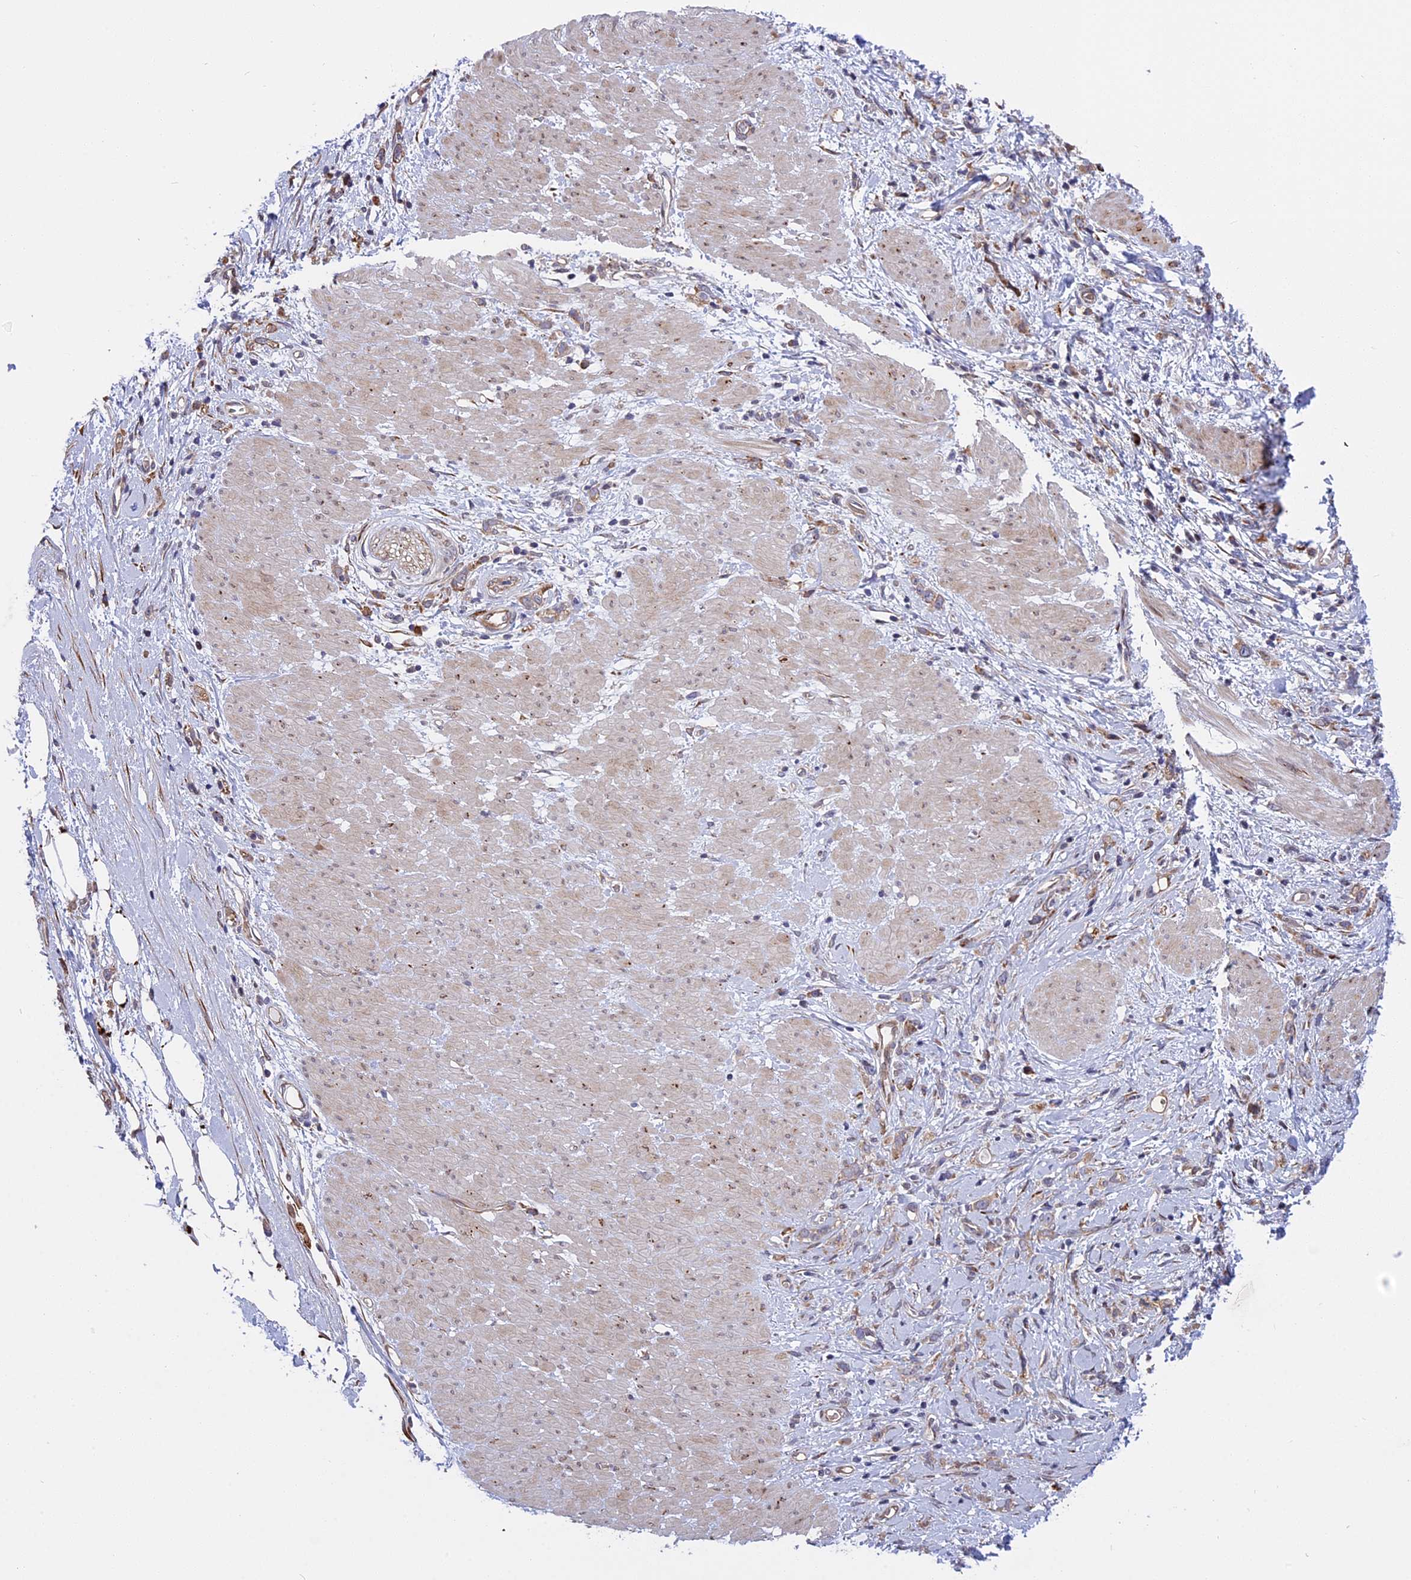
{"staining": {"intensity": "weak", "quantity": "25%-75%", "location": "cytoplasmic/membranous"}, "tissue": "stomach cancer", "cell_type": "Tumor cells", "image_type": "cancer", "snomed": [{"axis": "morphology", "description": "Adenocarcinoma, NOS"}, {"axis": "topography", "description": "Stomach"}], "caption": "Immunohistochemical staining of stomach cancer demonstrates low levels of weak cytoplasmic/membranous positivity in approximately 25%-75% of tumor cells.", "gene": "DDX60L", "patient": {"sex": "female", "age": 76}}